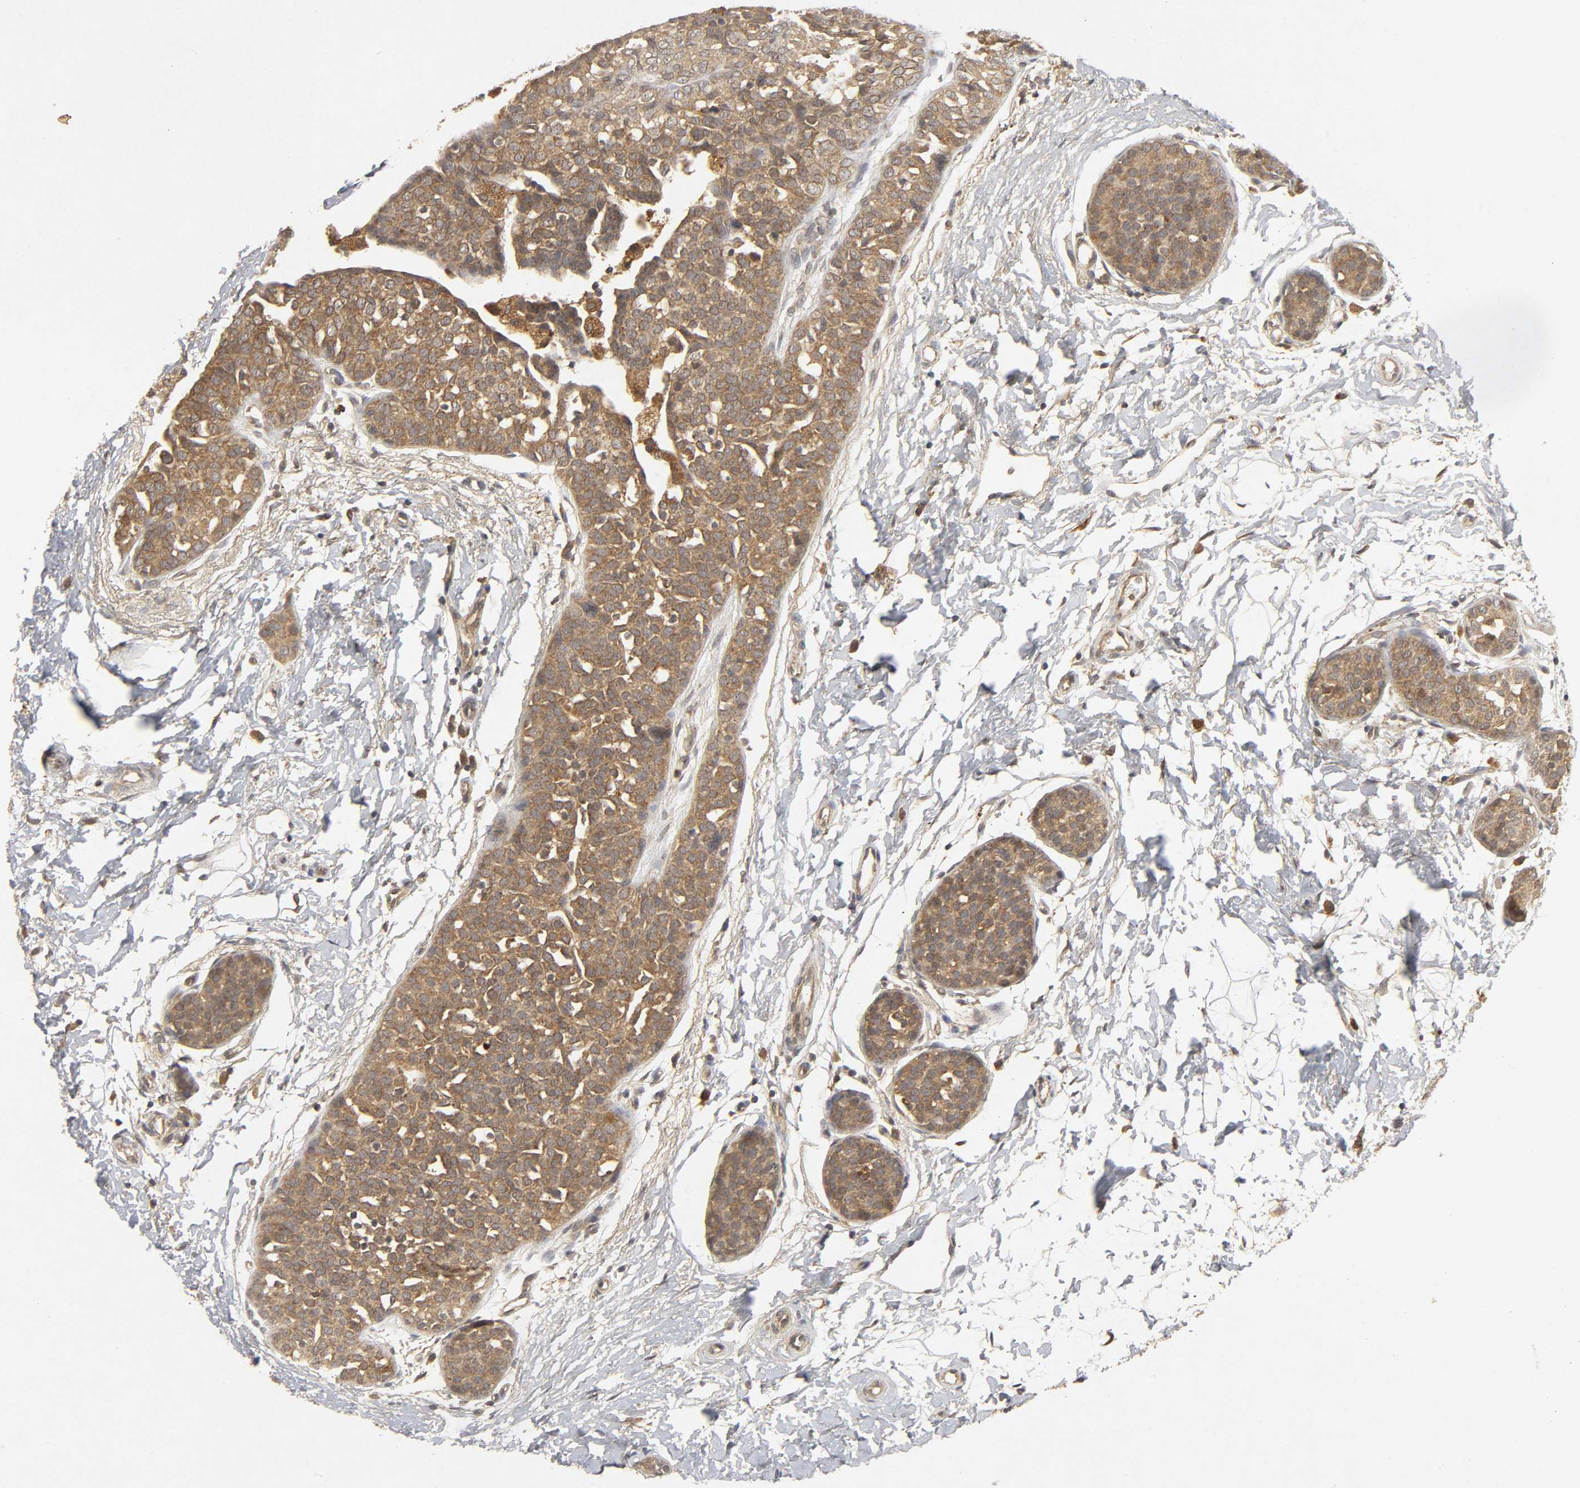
{"staining": {"intensity": "weak", "quantity": ">75%", "location": "cytoplasmic/membranous"}, "tissue": "breast cancer", "cell_type": "Tumor cells", "image_type": "cancer", "snomed": [{"axis": "morphology", "description": "Lobular carcinoma, in situ"}, {"axis": "morphology", "description": "Lobular carcinoma"}, {"axis": "topography", "description": "Breast"}], "caption": "Tumor cells demonstrate weak cytoplasmic/membranous positivity in approximately >75% of cells in breast cancer.", "gene": "TRAF6", "patient": {"sex": "female", "age": 41}}